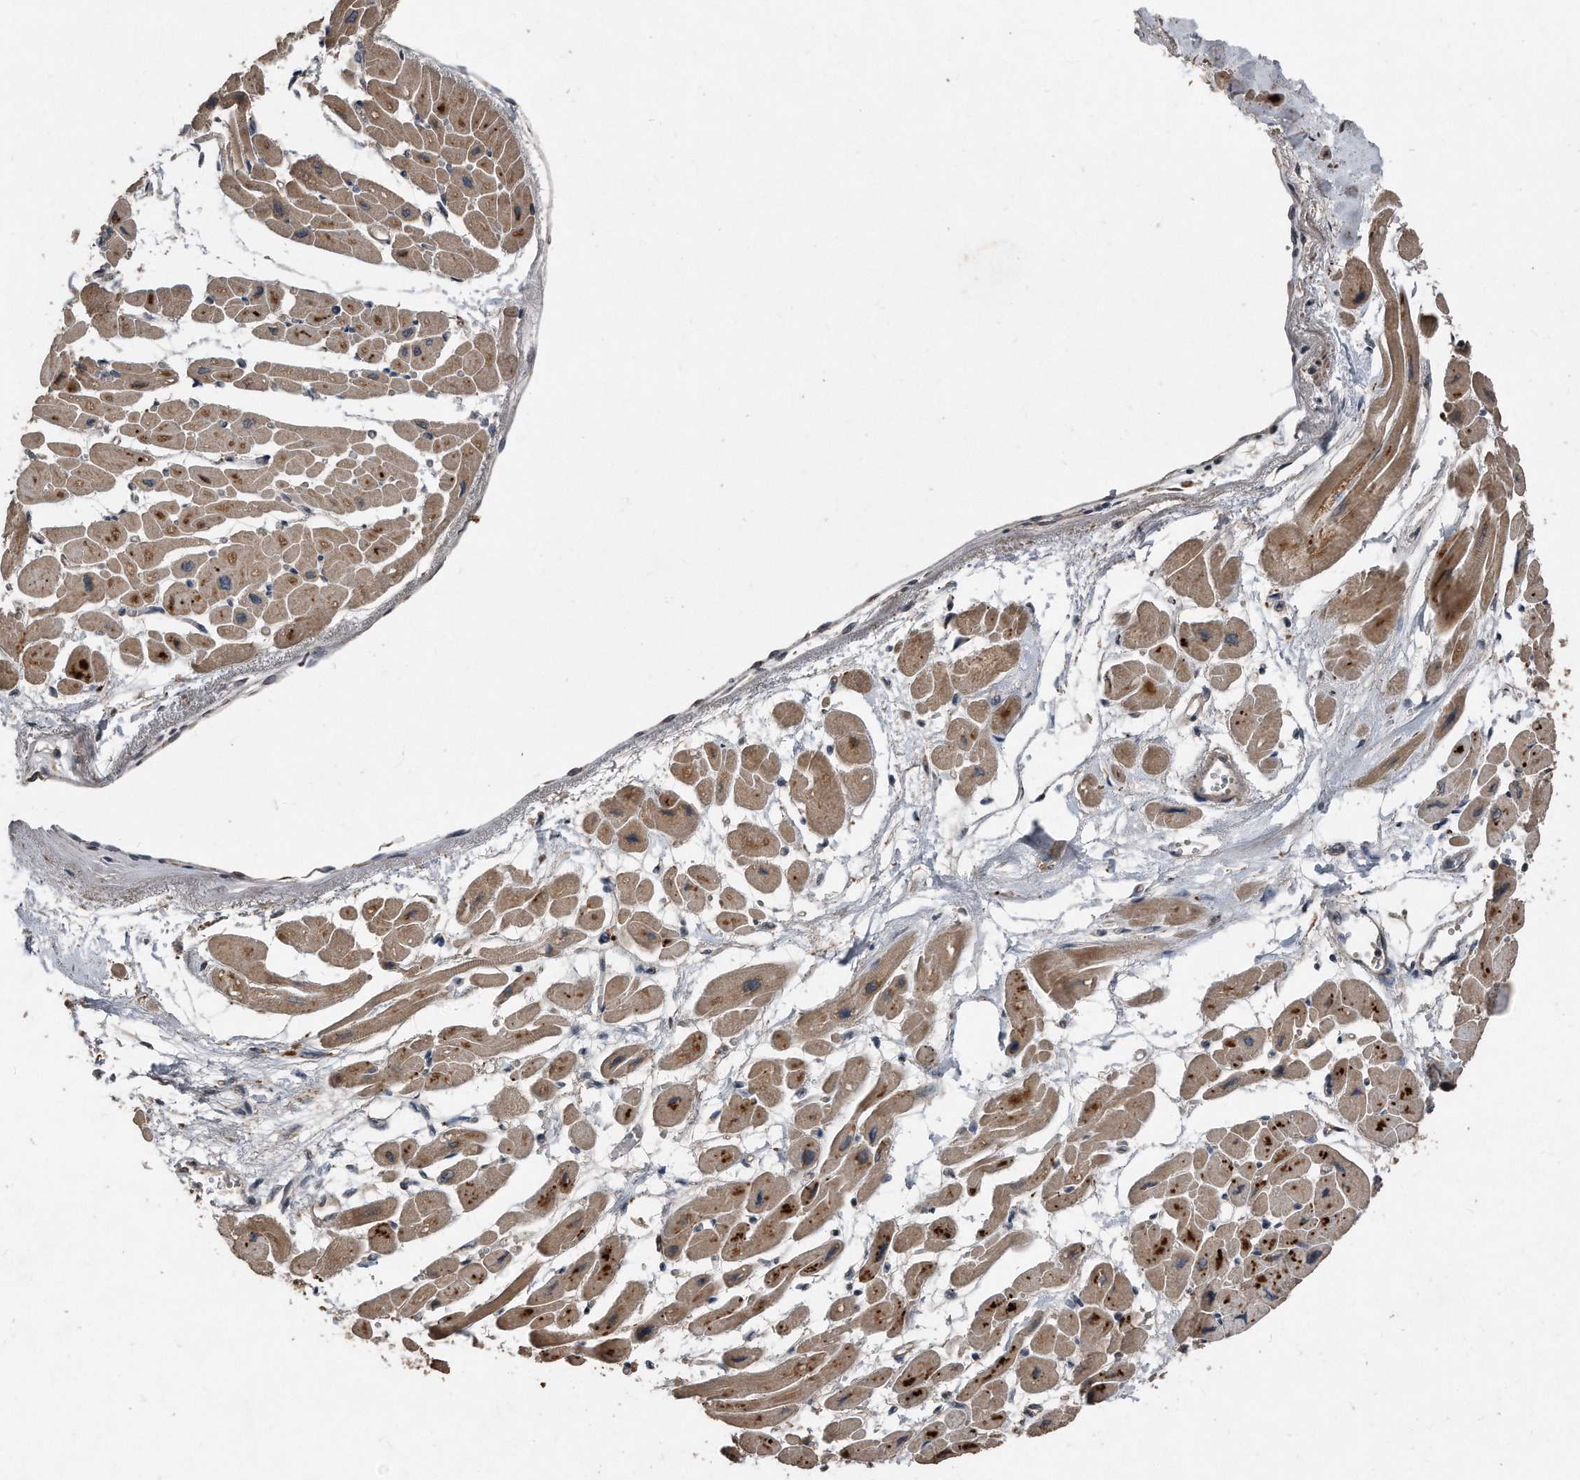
{"staining": {"intensity": "moderate", "quantity": ">75%", "location": "cytoplasmic/membranous"}, "tissue": "heart muscle", "cell_type": "Cardiomyocytes", "image_type": "normal", "snomed": [{"axis": "morphology", "description": "Normal tissue, NOS"}, {"axis": "topography", "description": "Heart"}], "caption": "Moderate cytoplasmic/membranous protein staining is appreciated in about >75% of cardiomyocytes in heart muscle. Nuclei are stained in blue.", "gene": "ANKRD10", "patient": {"sex": "female", "age": 54}}